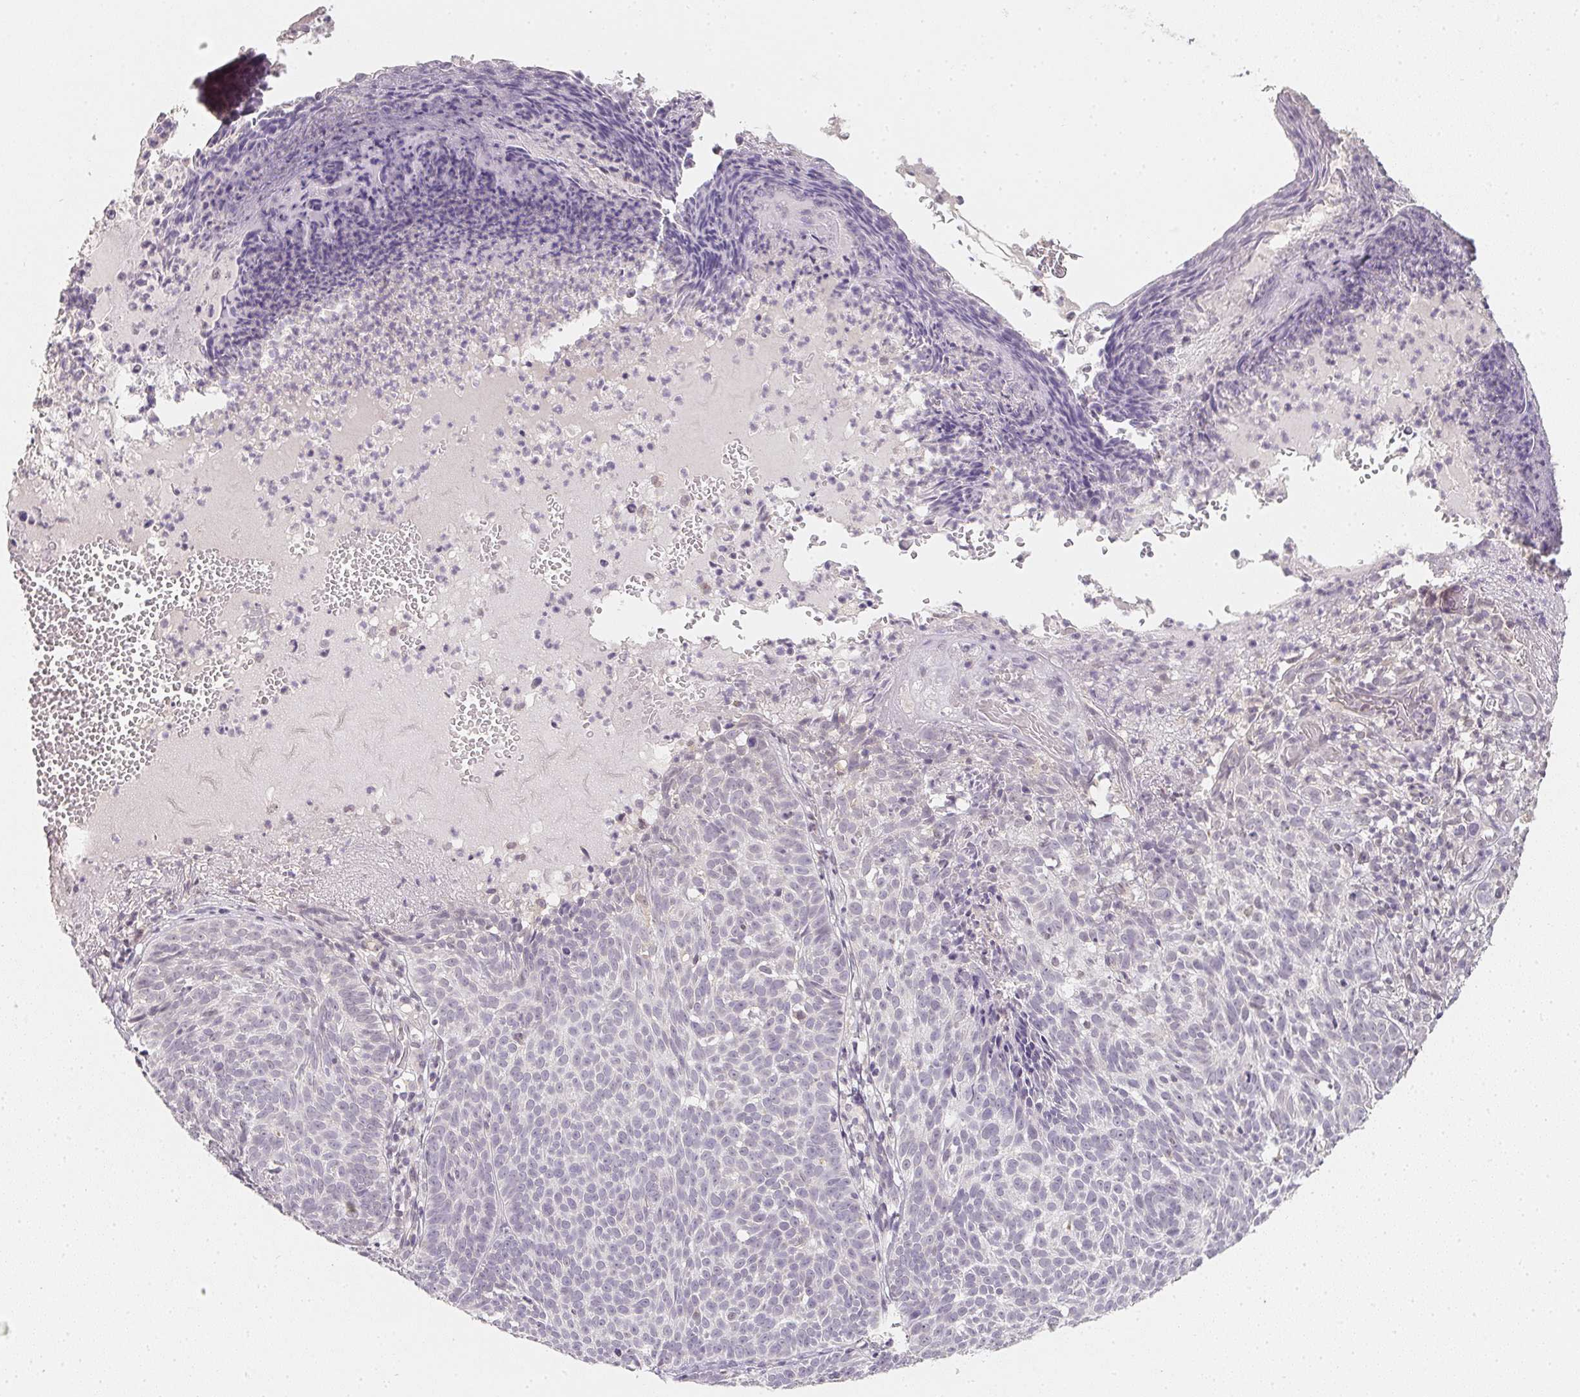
{"staining": {"intensity": "negative", "quantity": "none", "location": "none"}, "tissue": "skin cancer", "cell_type": "Tumor cells", "image_type": "cancer", "snomed": [{"axis": "morphology", "description": "Basal cell carcinoma"}, {"axis": "topography", "description": "Skin"}], "caption": "Protein analysis of skin basal cell carcinoma displays no significant positivity in tumor cells. (DAB (3,3'-diaminobenzidine) IHC with hematoxylin counter stain).", "gene": "SOAT1", "patient": {"sex": "male", "age": 90}}